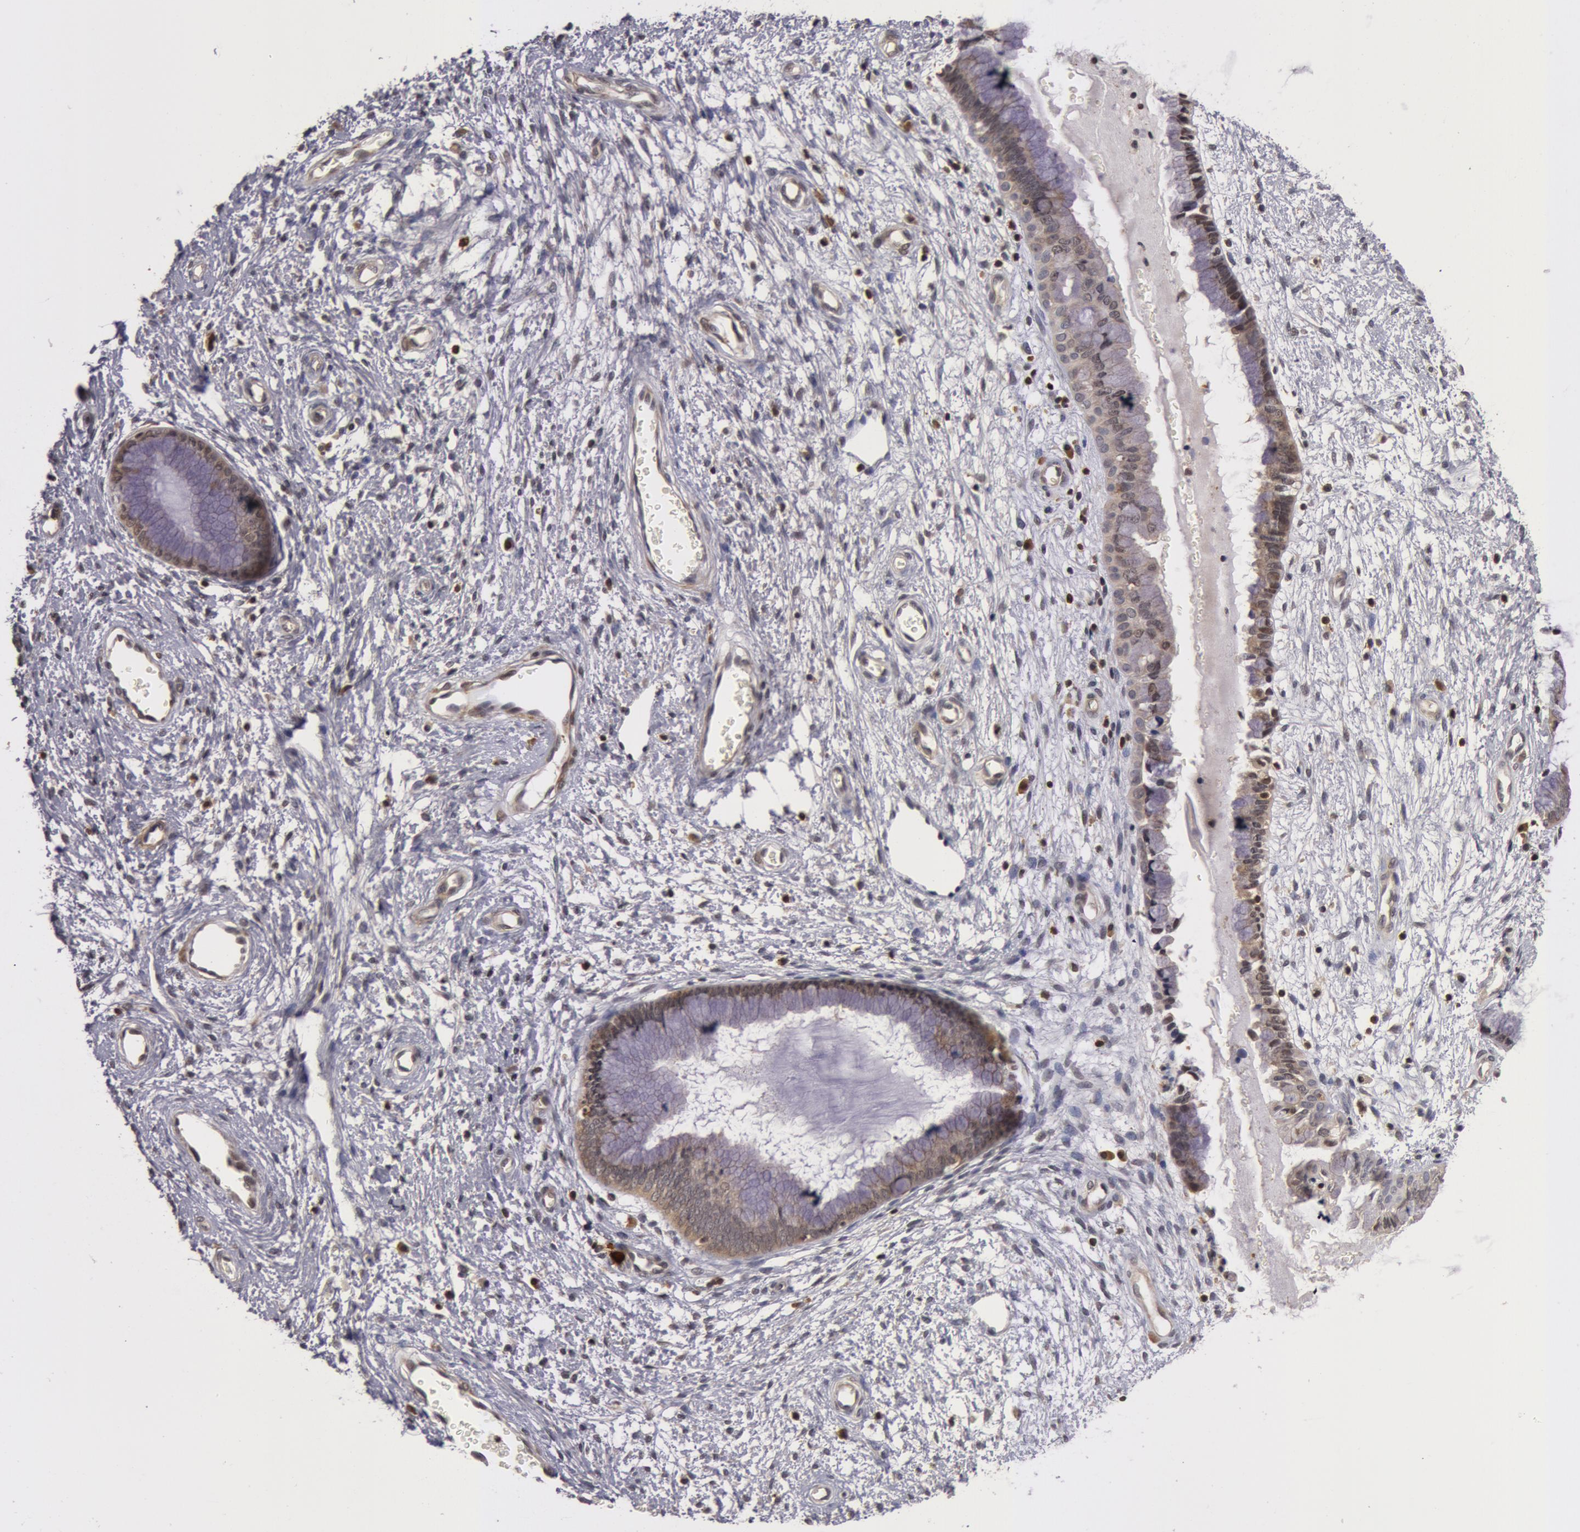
{"staining": {"intensity": "weak", "quantity": "25%-75%", "location": "nuclear"}, "tissue": "cervix", "cell_type": "Glandular cells", "image_type": "normal", "snomed": [{"axis": "morphology", "description": "Normal tissue, NOS"}, {"axis": "topography", "description": "Cervix"}], "caption": "Cervix stained with IHC demonstrates weak nuclear staining in approximately 25%-75% of glandular cells.", "gene": "ZNF350", "patient": {"sex": "female", "age": 55}}